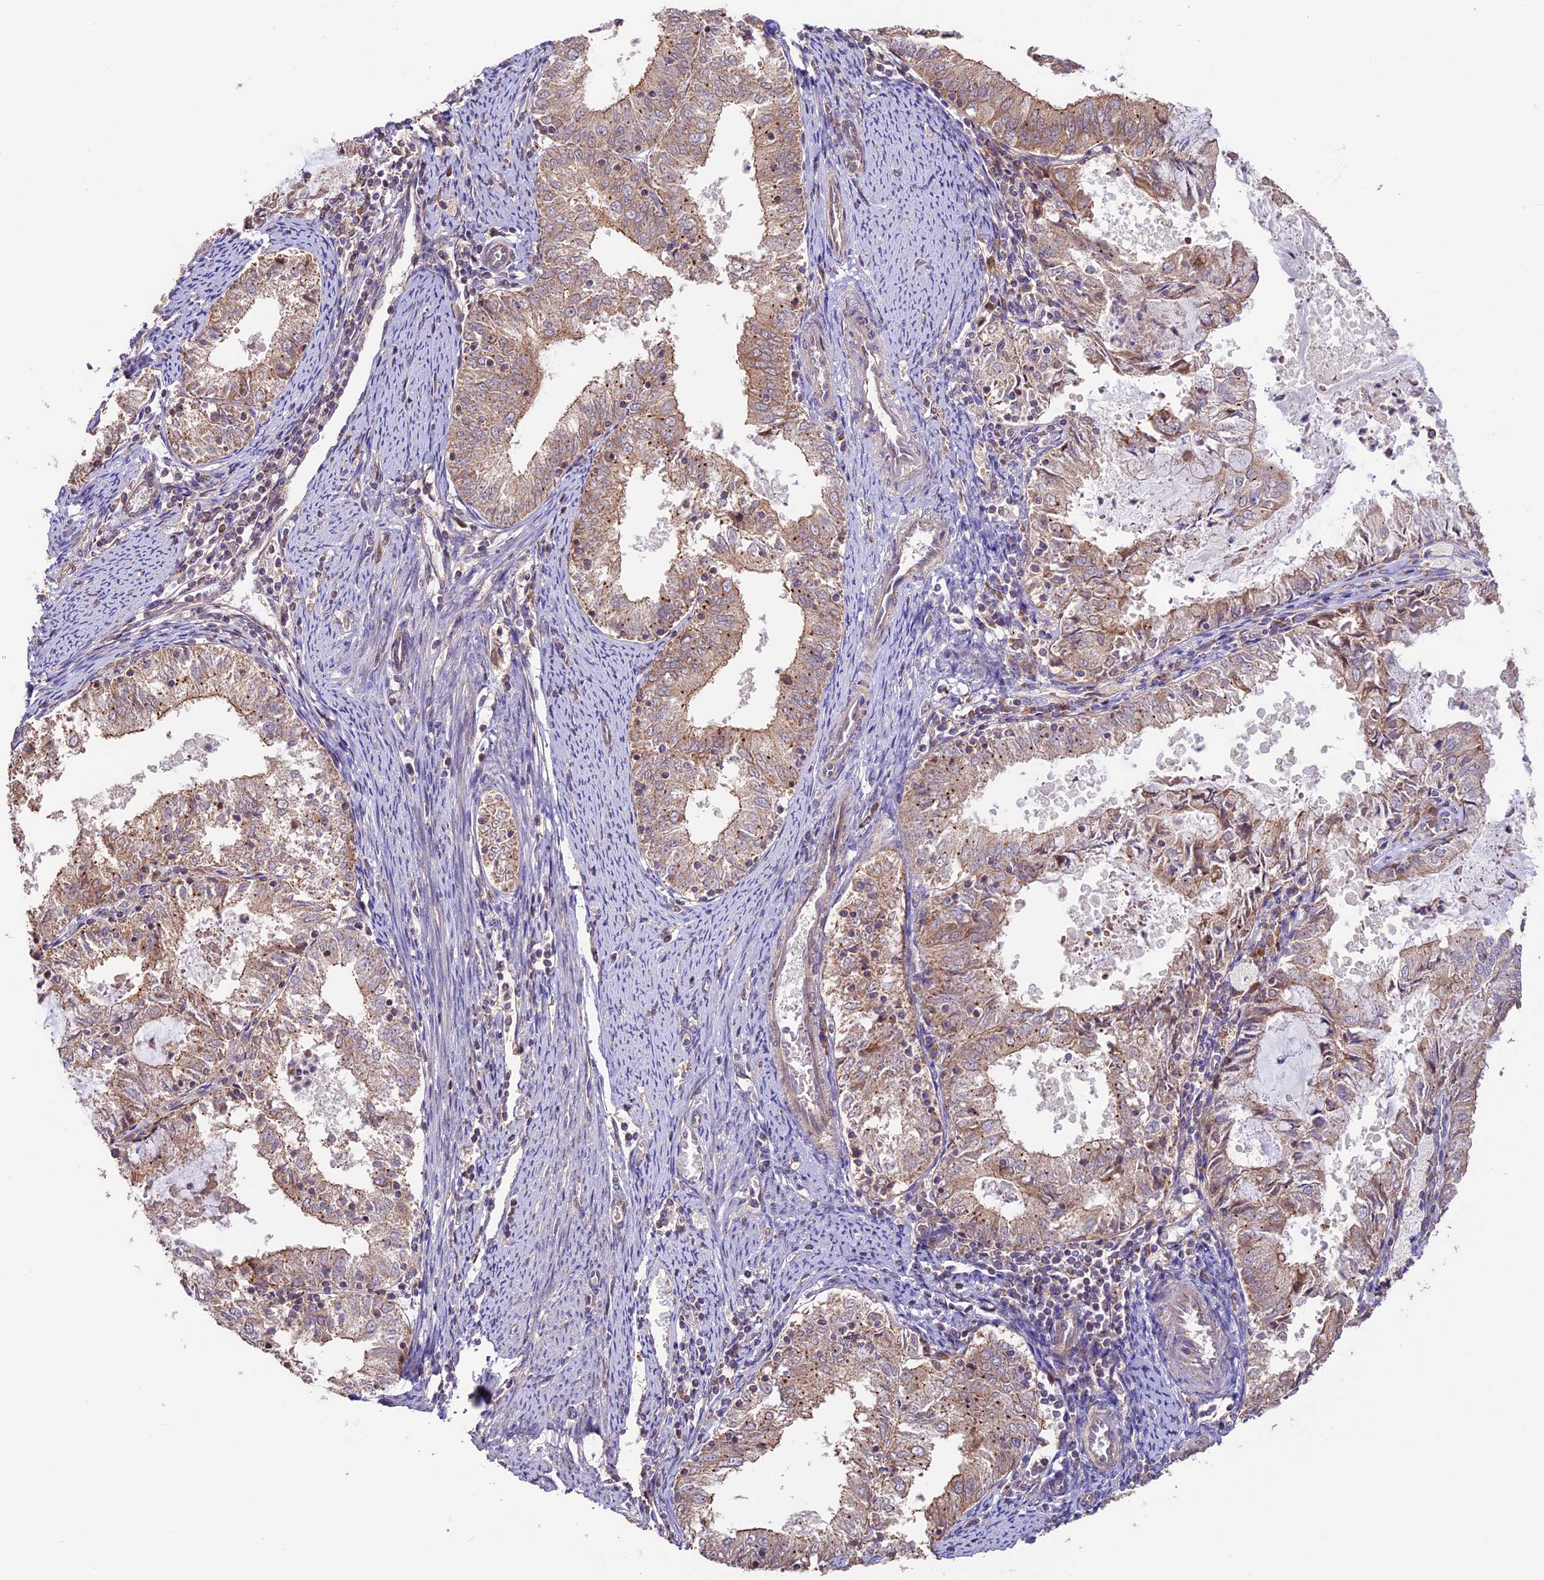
{"staining": {"intensity": "weak", "quantity": ">75%", "location": "cytoplasmic/membranous"}, "tissue": "endometrial cancer", "cell_type": "Tumor cells", "image_type": "cancer", "snomed": [{"axis": "morphology", "description": "Adenocarcinoma, NOS"}, {"axis": "topography", "description": "Endometrium"}], "caption": "A low amount of weak cytoplasmic/membranous staining is appreciated in approximately >75% of tumor cells in endometrial adenocarcinoma tissue. The protein of interest is stained brown, and the nuclei are stained in blue (DAB (3,3'-diaminobenzidine) IHC with brightfield microscopy, high magnification).", "gene": "BCAS4", "patient": {"sex": "female", "age": 57}}